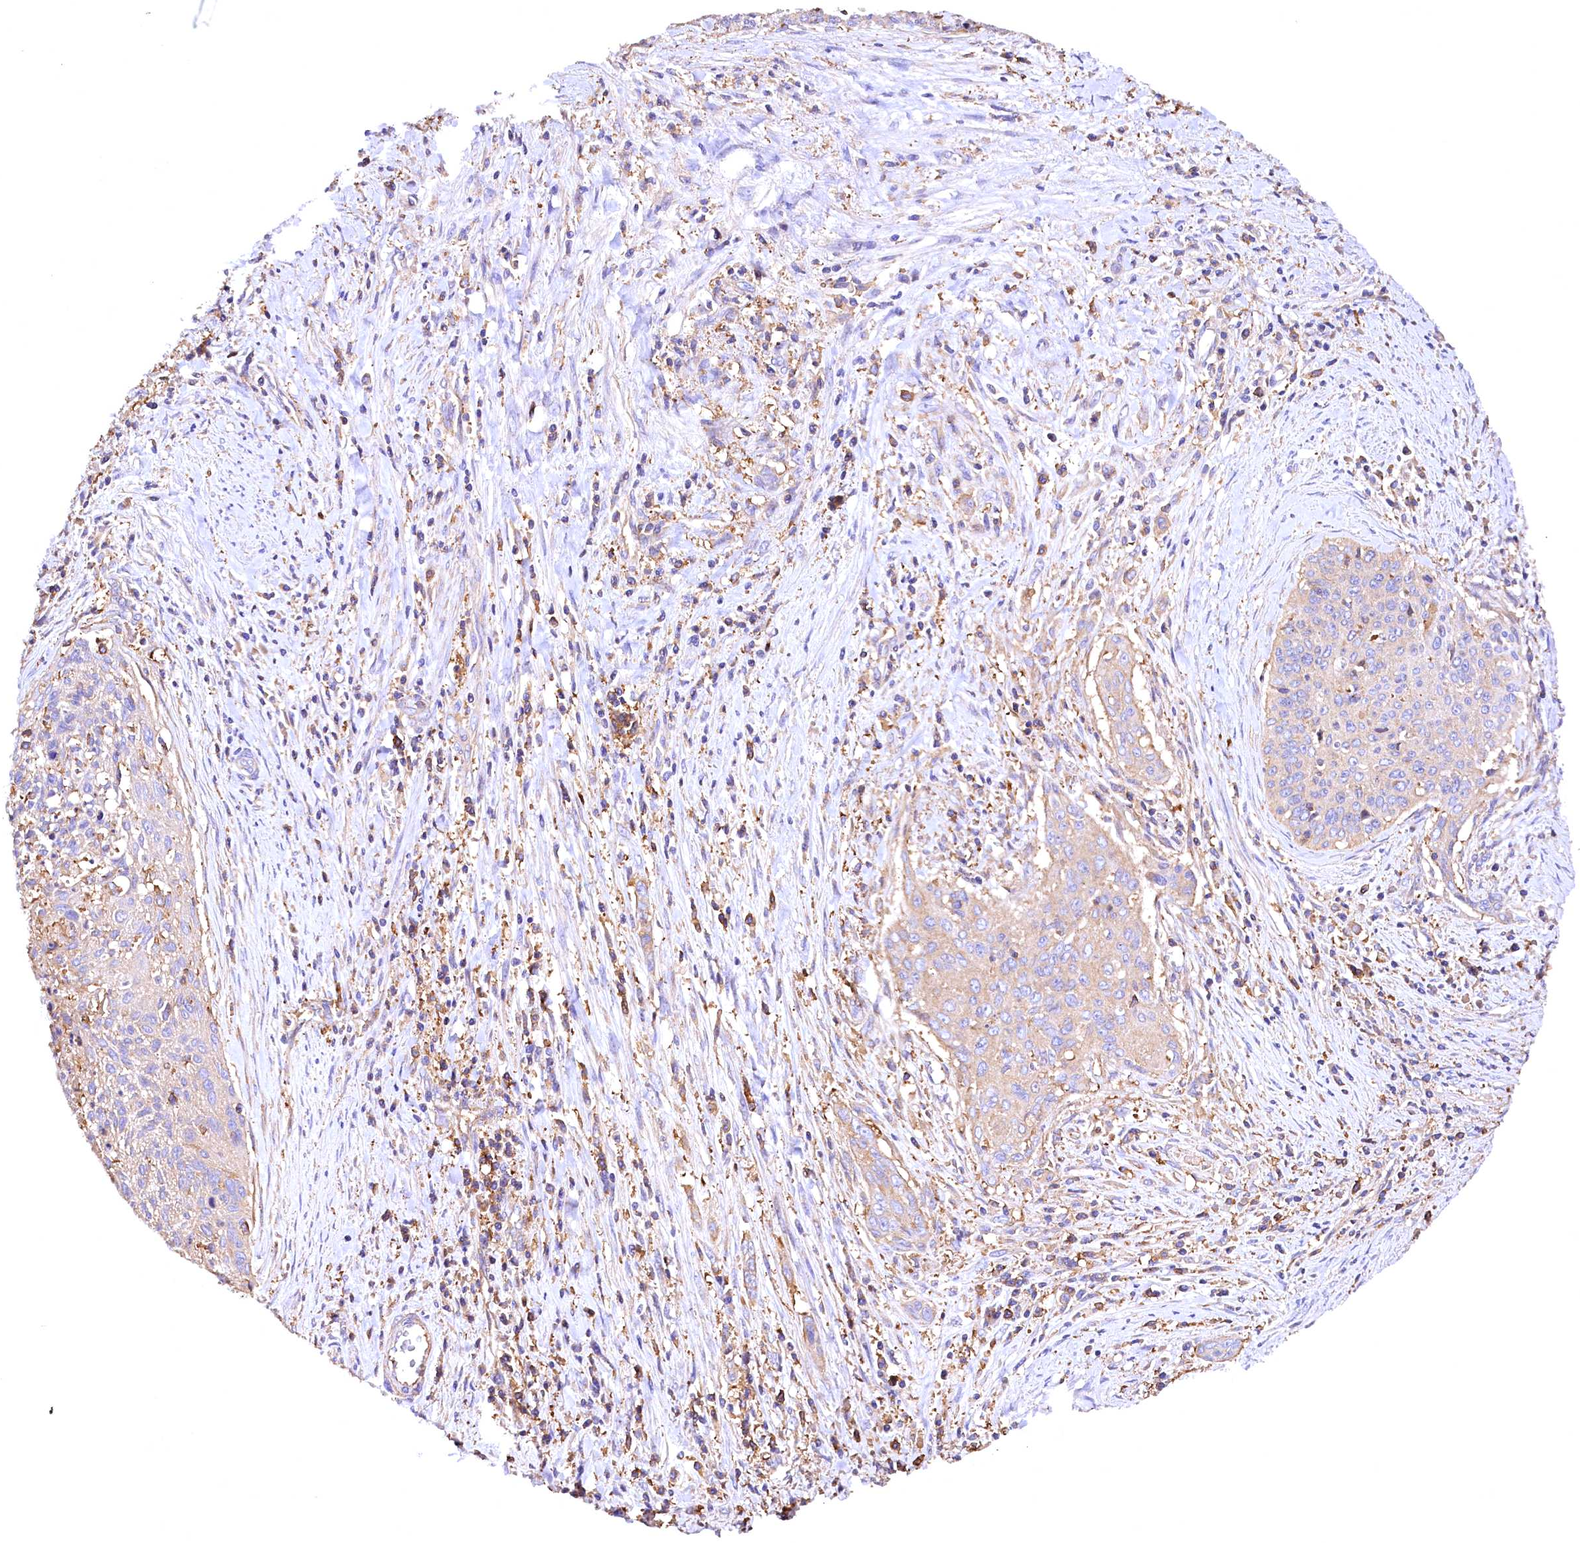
{"staining": {"intensity": "negative", "quantity": "none", "location": "none"}, "tissue": "cervical cancer", "cell_type": "Tumor cells", "image_type": "cancer", "snomed": [{"axis": "morphology", "description": "Squamous cell carcinoma, NOS"}, {"axis": "topography", "description": "Cervix"}], "caption": "Immunohistochemistry photomicrograph of human squamous cell carcinoma (cervical) stained for a protein (brown), which exhibits no positivity in tumor cells.", "gene": "RARS2", "patient": {"sex": "female", "age": 55}}